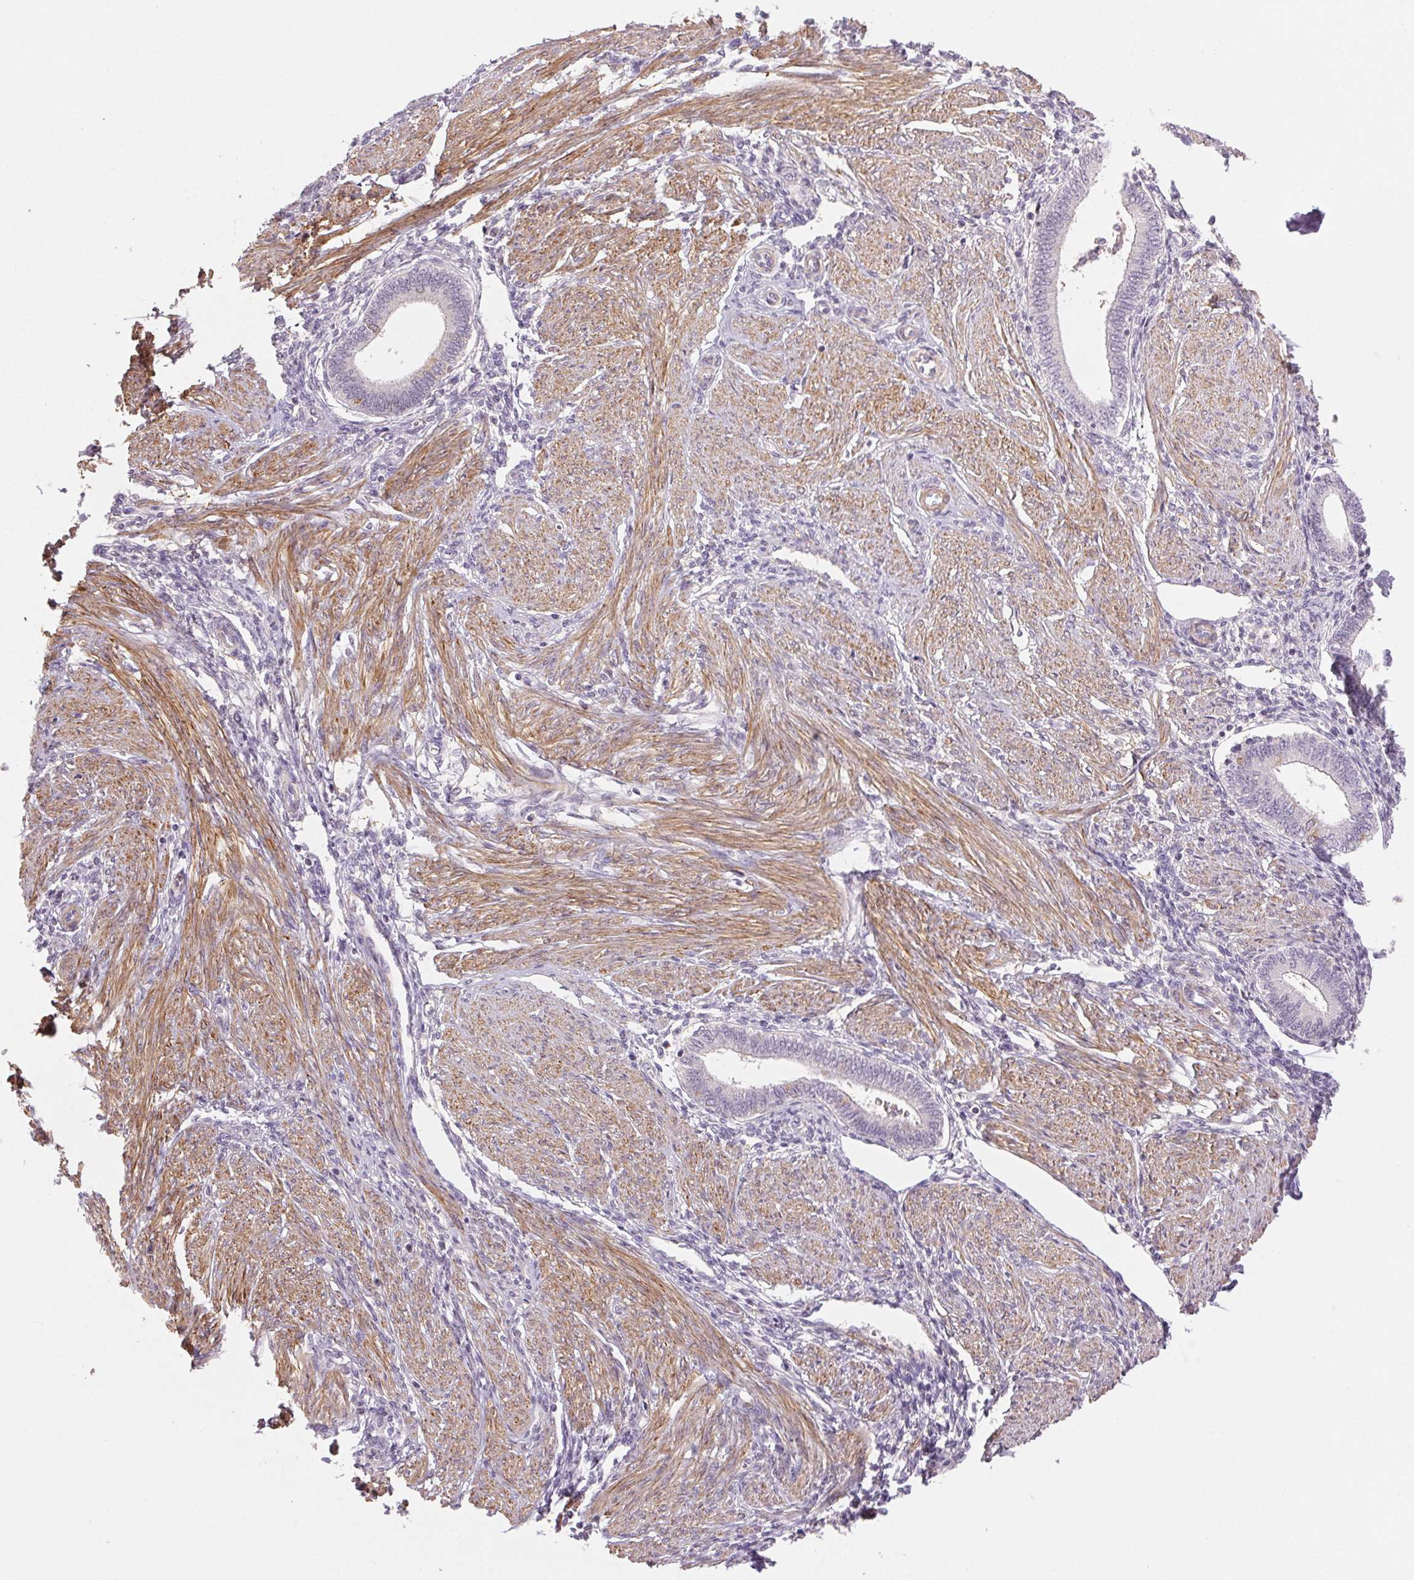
{"staining": {"intensity": "negative", "quantity": "none", "location": "none"}, "tissue": "endometrium", "cell_type": "Cells in endometrial stroma", "image_type": "normal", "snomed": [{"axis": "morphology", "description": "Normal tissue, NOS"}, {"axis": "topography", "description": "Endometrium"}], "caption": "Protein analysis of normal endometrium exhibits no significant expression in cells in endometrial stroma. (IHC, brightfield microscopy, high magnification).", "gene": "HHLA2", "patient": {"sex": "female", "age": 42}}